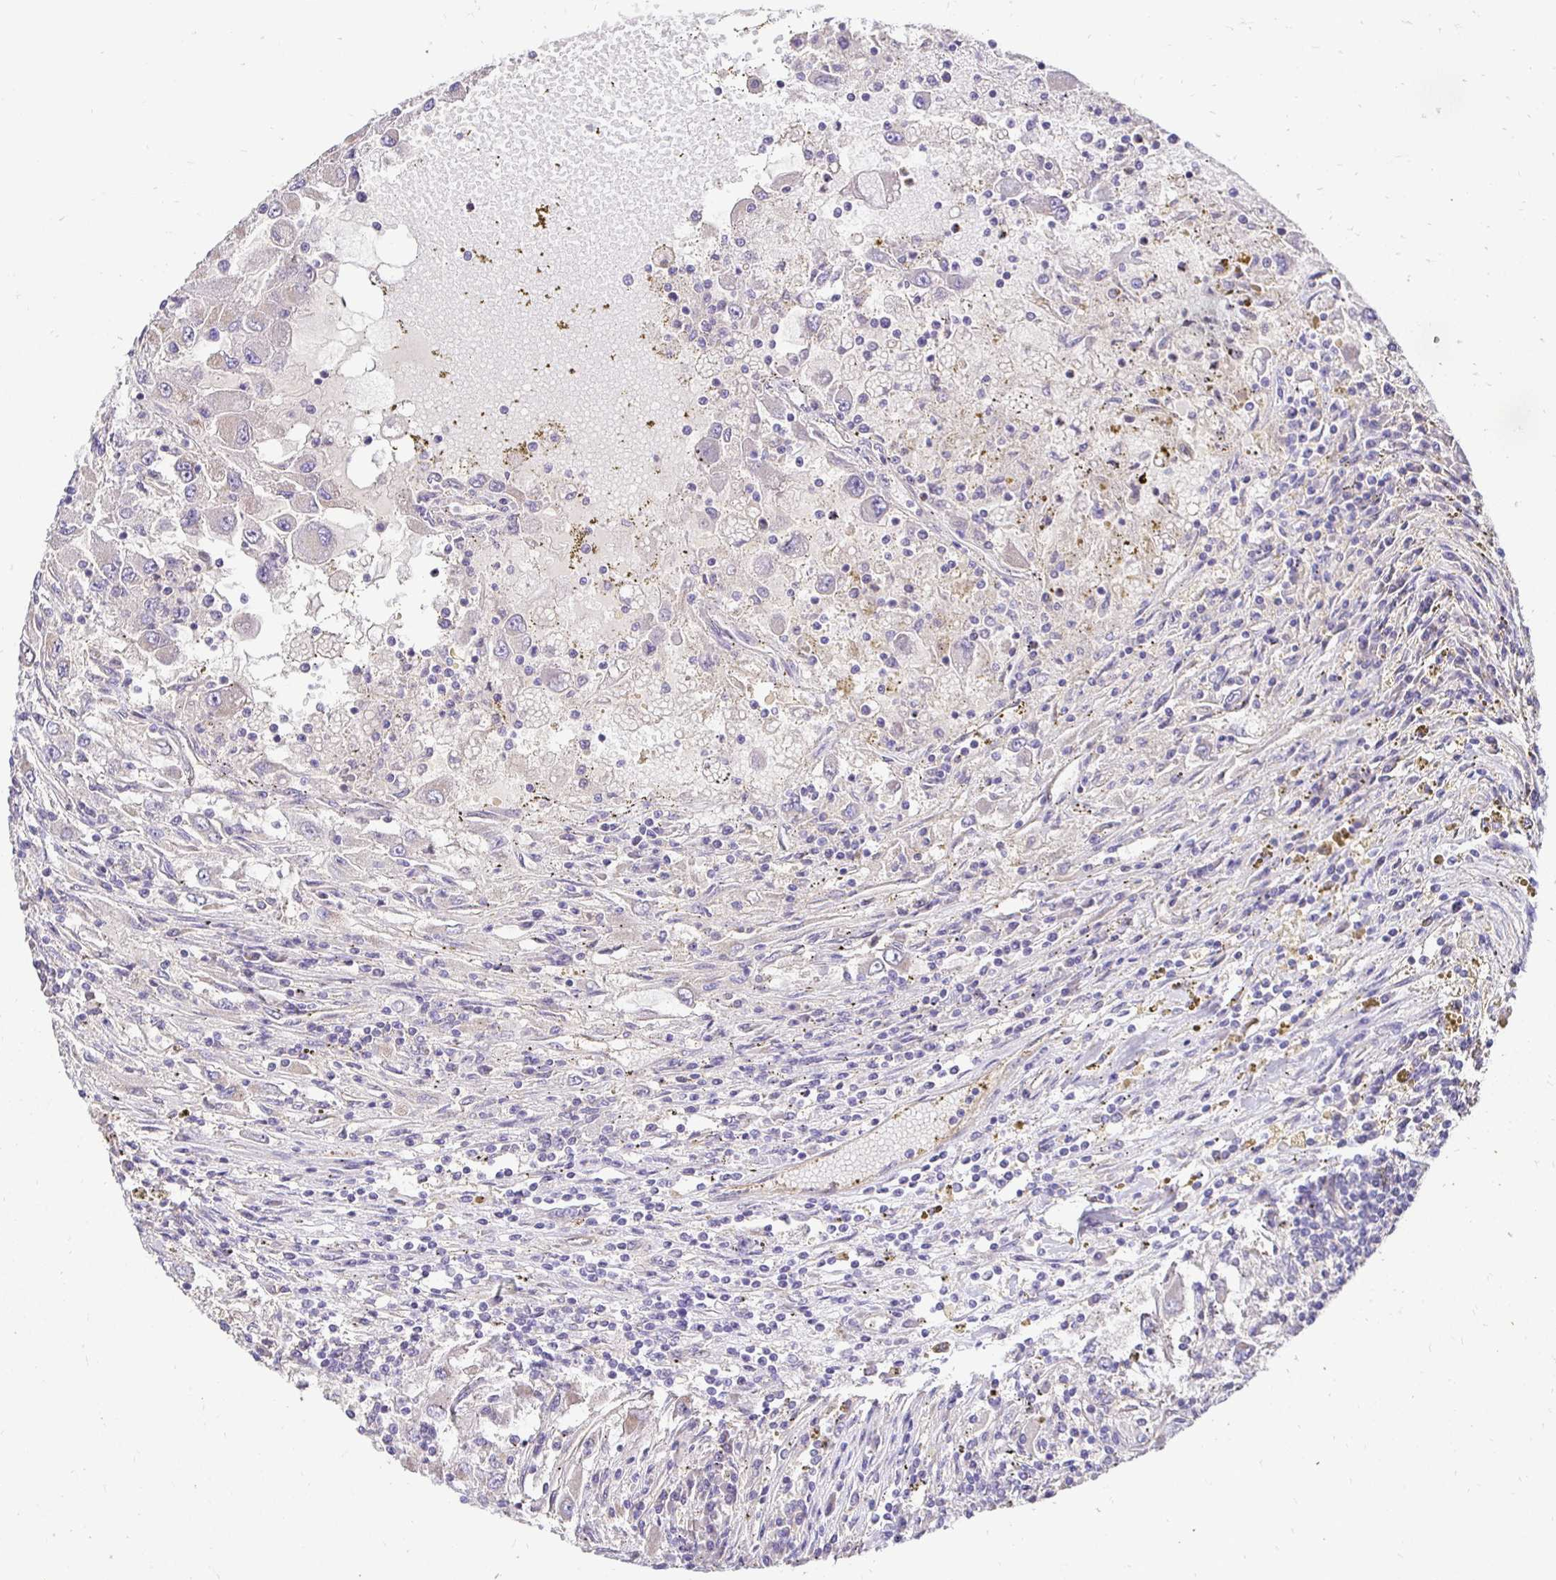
{"staining": {"intensity": "negative", "quantity": "none", "location": "none"}, "tissue": "renal cancer", "cell_type": "Tumor cells", "image_type": "cancer", "snomed": [{"axis": "morphology", "description": "Adenocarcinoma, NOS"}, {"axis": "topography", "description": "Kidney"}], "caption": "This is an IHC photomicrograph of renal adenocarcinoma. There is no positivity in tumor cells.", "gene": "SLC9A1", "patient": {"sex": "female", "age": 67}}